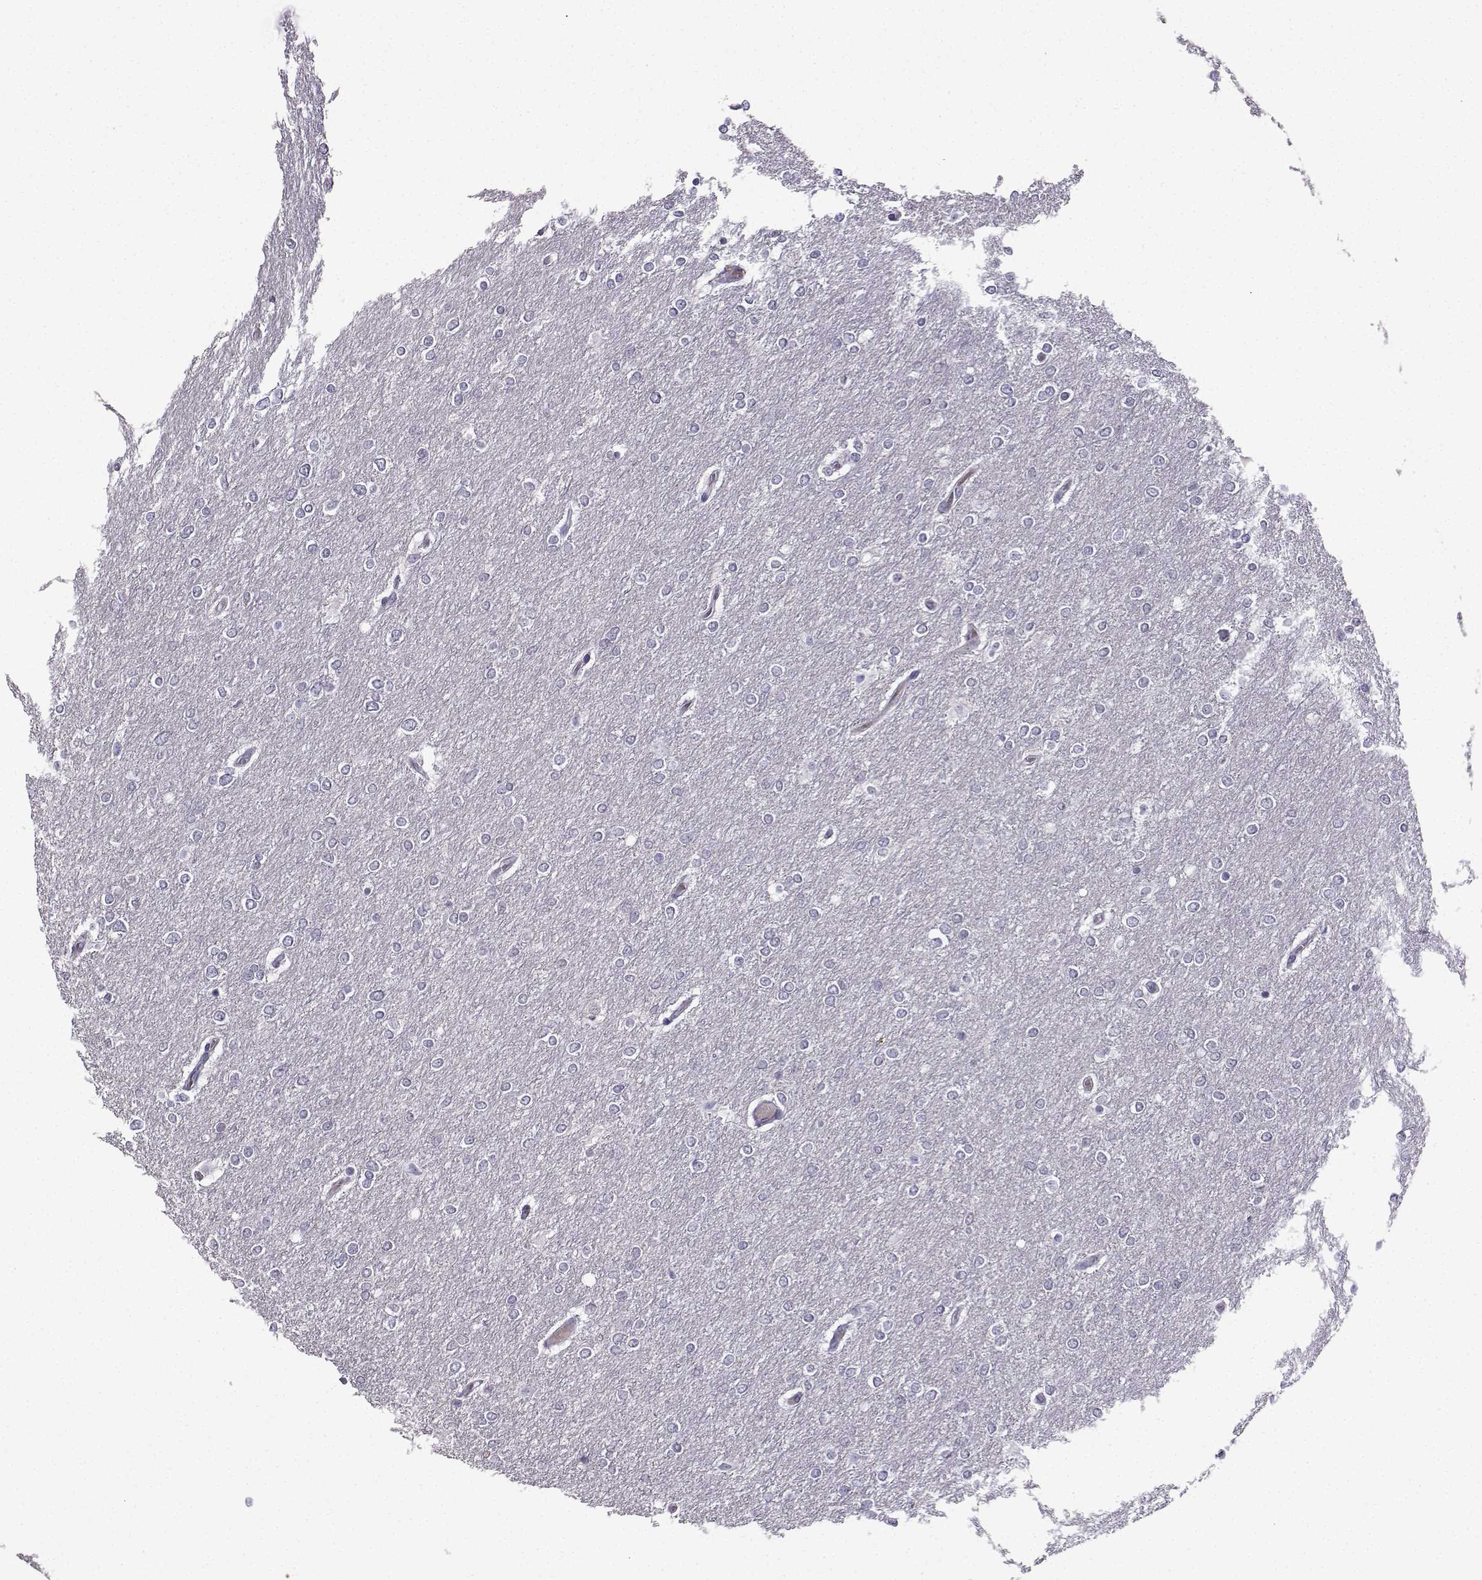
{"staining": {"intensity": "negative", "quantity": "none", "location": "none"}, "tissue": "glioma", "cell_type": "Tumor cells", "image_type": "cancer", "snomed": [{"axis": "morphology", "description": "Glioma, malignant, High grade"}, {"axis": "topography", "description": "Brain"}], "caption": "High magnification brightfield microscopy of malignant glioma (high-grade) stained with DAB (3,3'-diaminobenzidine) (brown) and counterstained with hematoxylin (blue): tumor cells show no significant expression. Nuclei are stained in blue.", "gene": "LRFN2", "patient": {"sex": "female", "age": 61}}